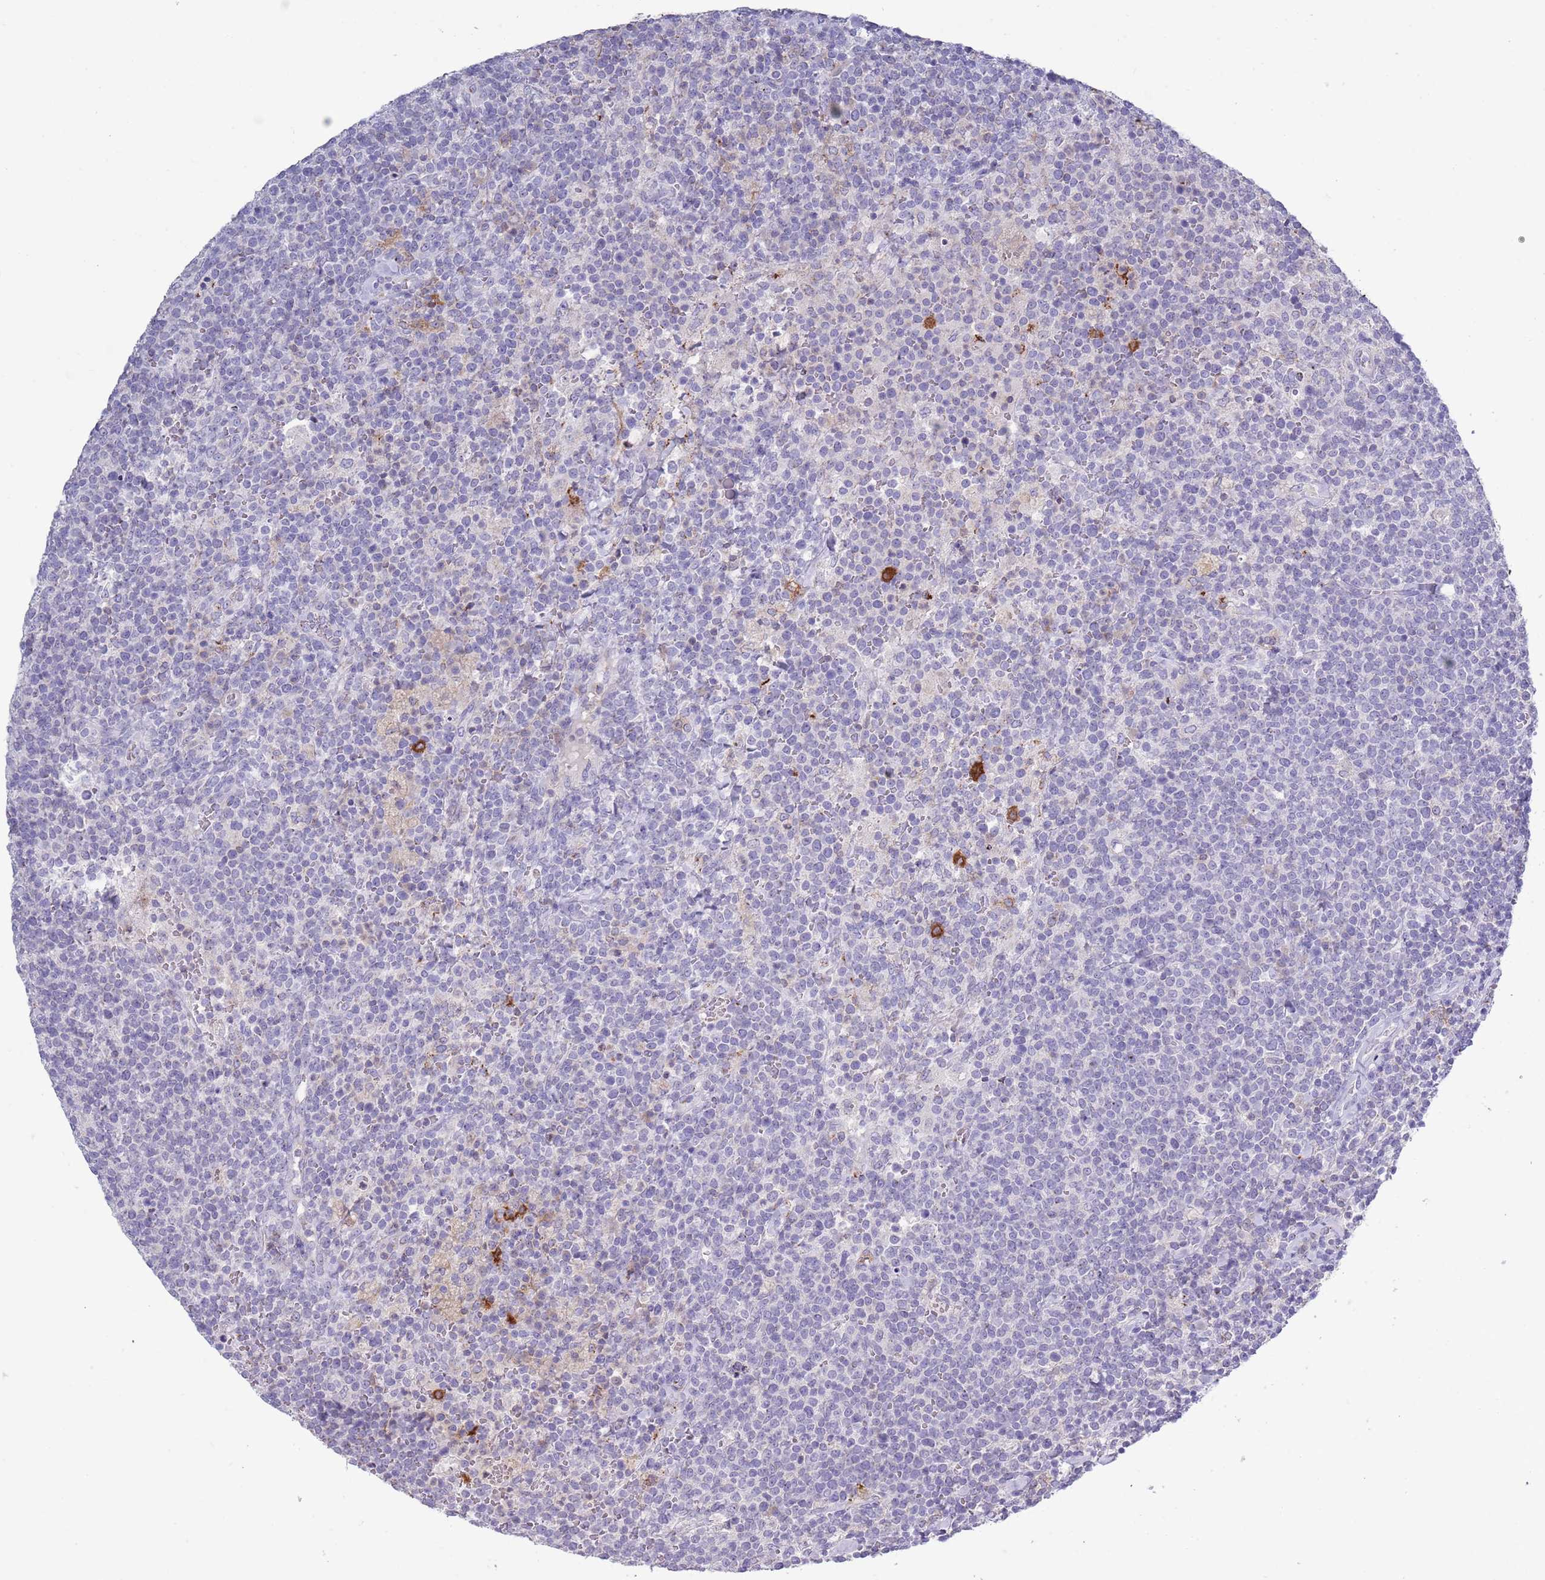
{"staining": {"intensity": "negative", "quantity": "none", "location": "none"}, "tissue": "lymphoma", "cell_type": "Tumor cells", "image_type": "cancer", "snomed": [{"axis": "morphology", "description": "Malignant lymphoma, non-Hodgkin's type, High grade"}, {"axis": "topography", "description": "Lymph node"}], "caption": "Tumor cells are negative for protein expression in human lymphoma.", "gene": "ACSBG1", "patient": {"sex": "male", "age": 61}}